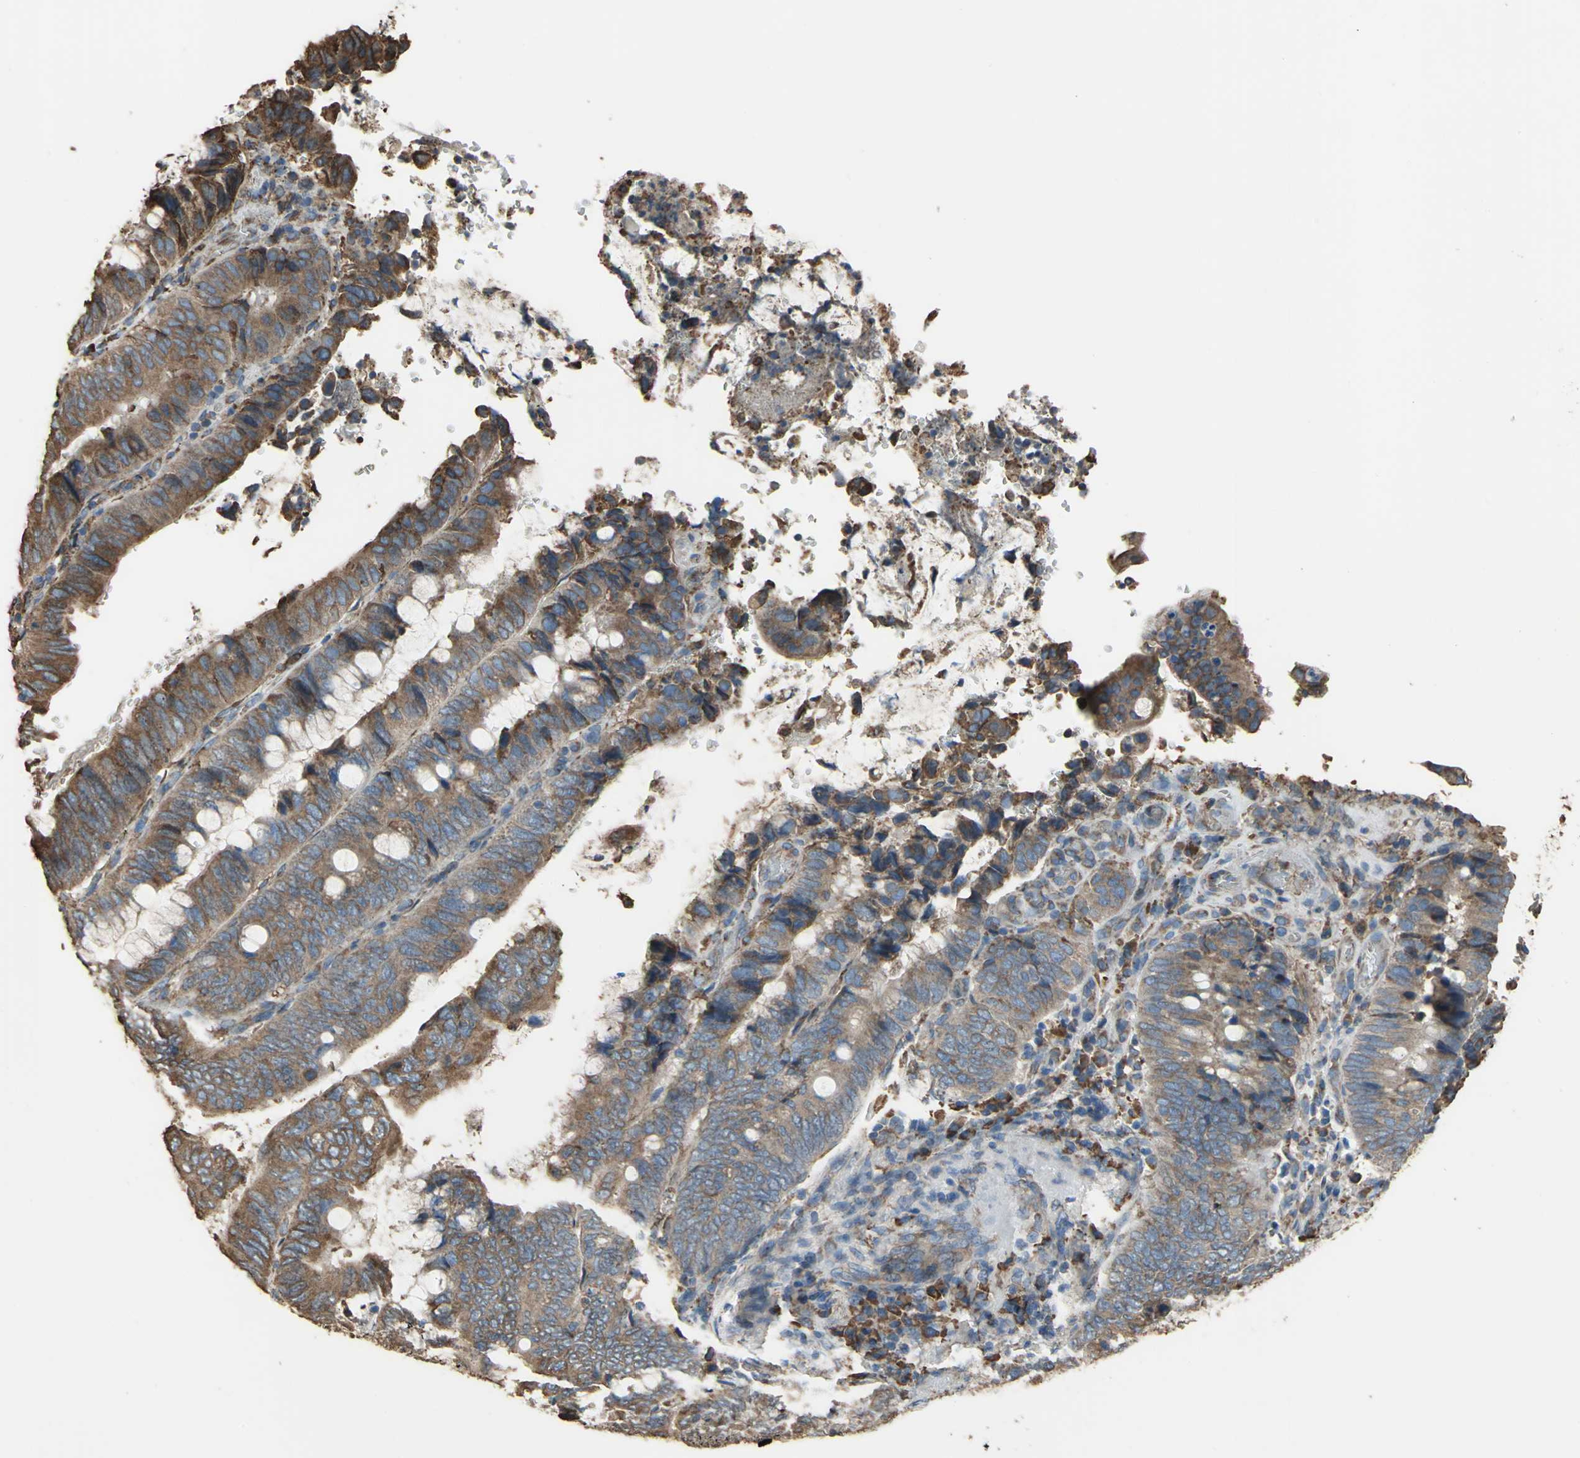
{"staining": {"intensity": "strong", "quantity": ">75%", "location": "cytoplasmic/membranous"}, "tissue": "colorectal cancer", "cell_type": "Tumor cells", "image_type": "cancer", "snomed": [{"axis": "morphology", "description": "Normal tissue, NOS"}, {"axis": "morphology", "description": "Adenocarcinoma, NOS"}, {"axis": "topography", "description": "Rectum"}, {"axis": "topography", "description": "Peripheral nerve tissue"}], "caption": "Tumor cells demonstrate strong cytoplasmic/membranous expression in approximately >75% of cells in adenocarcinoma (colorectal).", "gene": "GPANK1", "patient": {"sex": "male", "age": 92}}